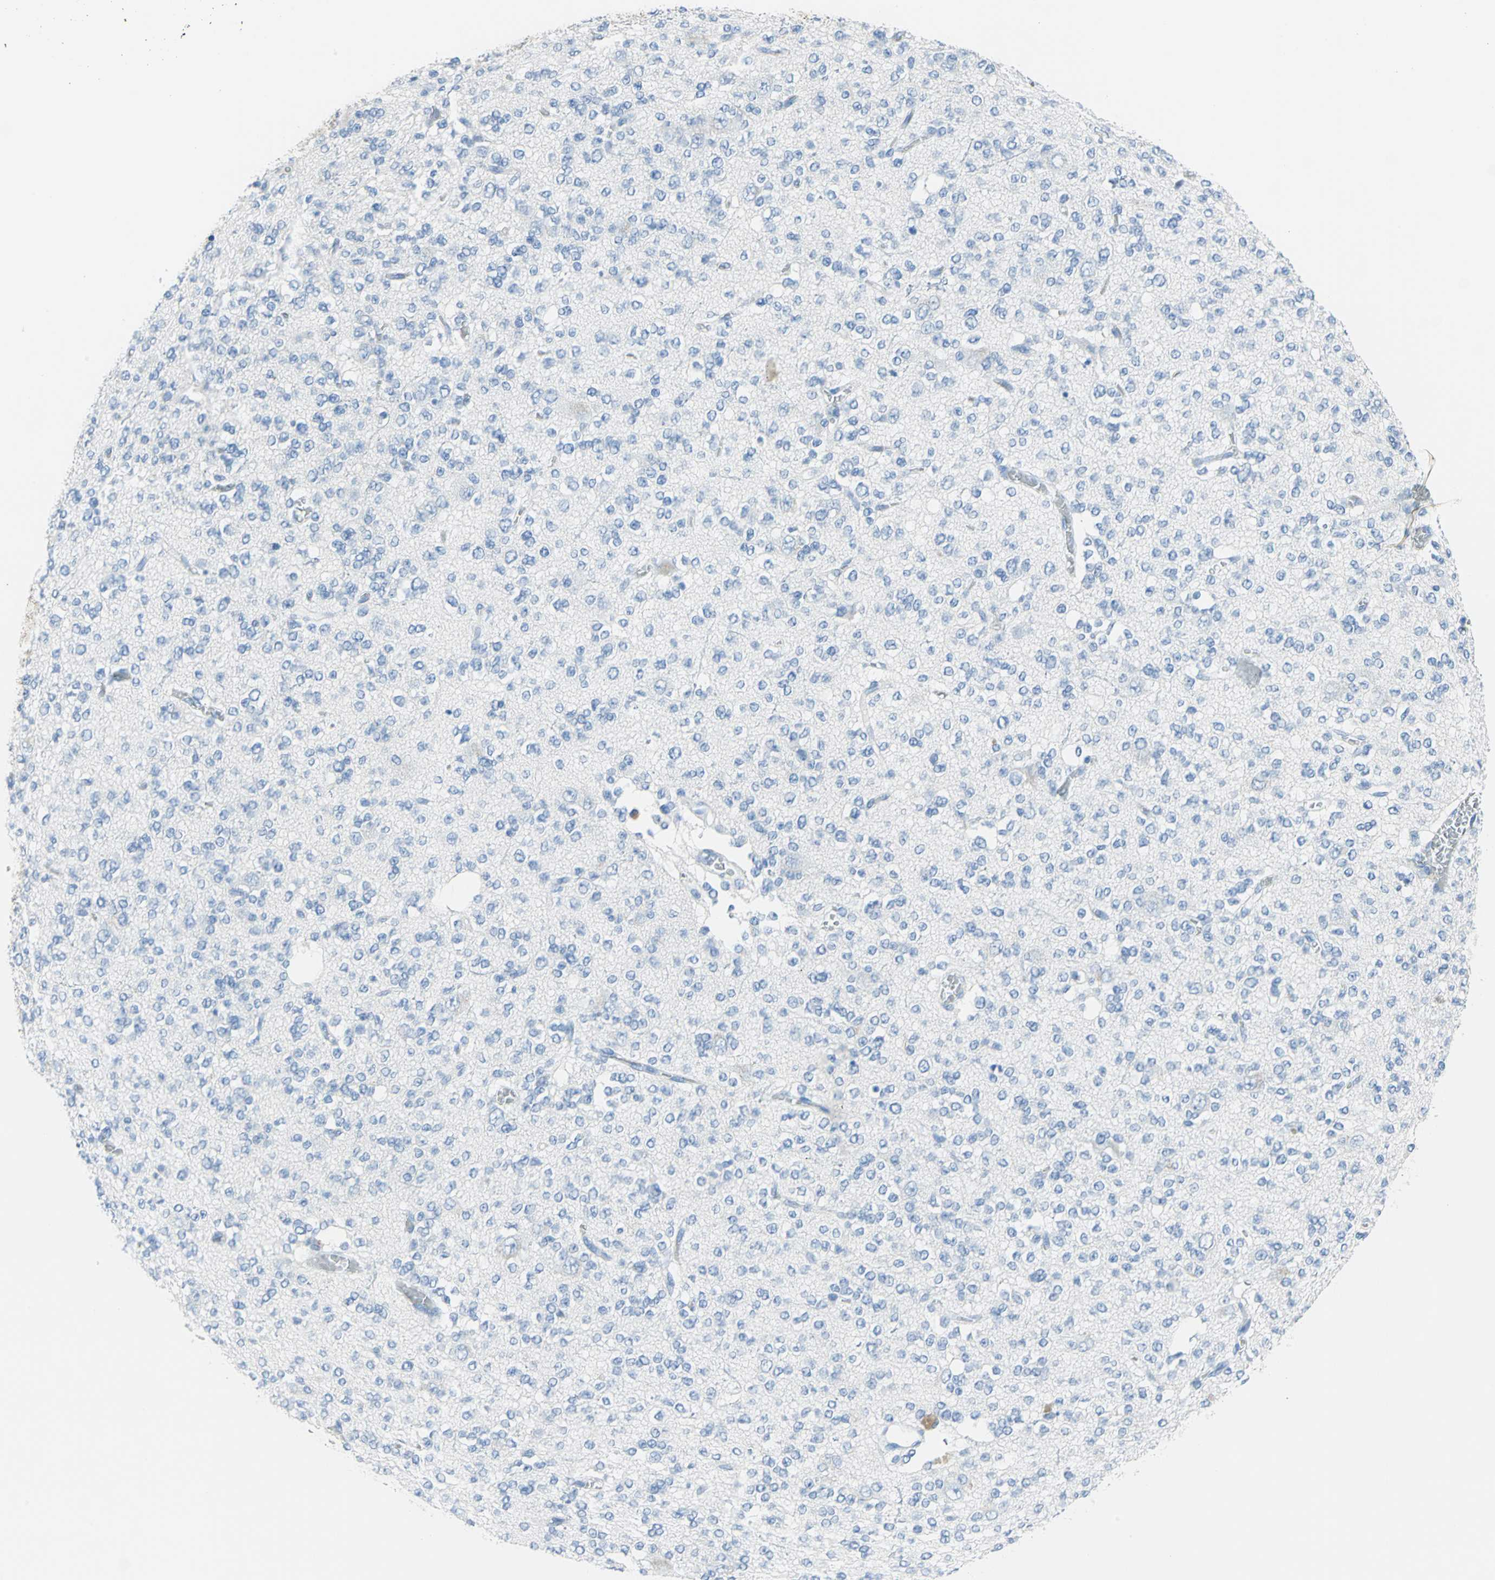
{"staining": {"intensity": "negative", "quantity": "none", "location": "none"}, "tissue": "glioma", "cell_type": "Tumor cells", "image_type": "cancer", "snomed": [{"axis": "morphology", "description": "Glioma, malignant, Low grade"}, {"axis": "topography", "description": "Brain"}], "caption": "Tumor cells are negative for protein expression in human malignant glioma (low-grade).", "gene": "SFN", "patient": {"sex": "male", "age": 38}}